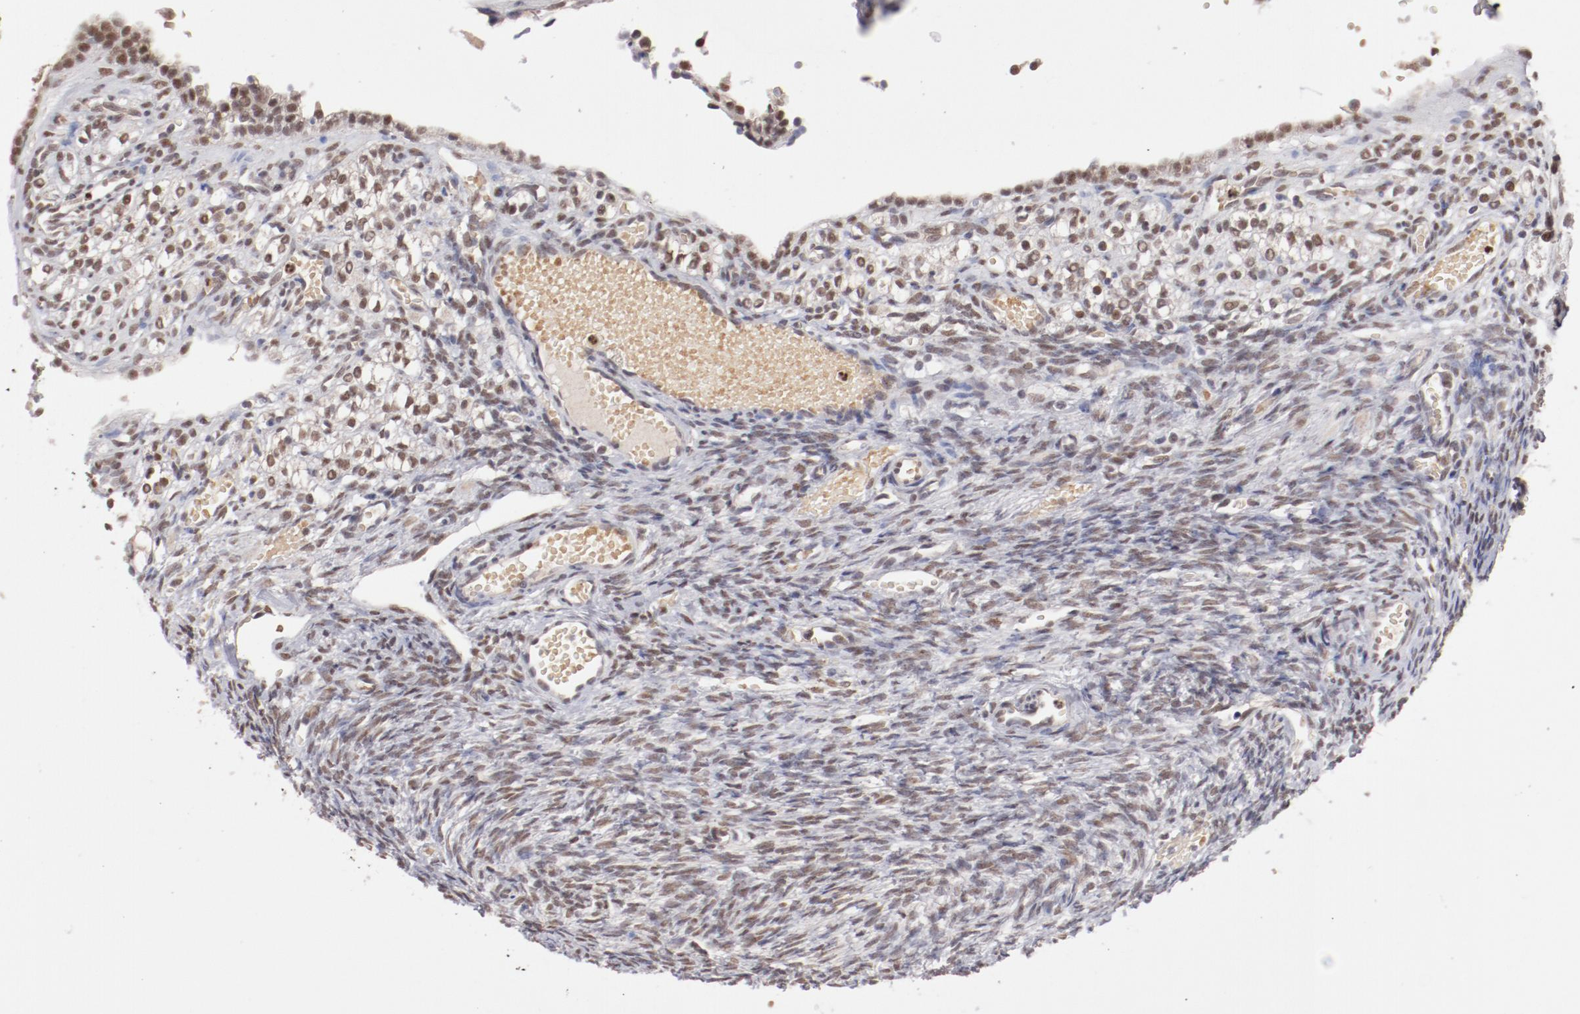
{"staining": {"intensity": "moderate", "quantity": "25%-75%", "location": "nuclear"}, "tissue": "ovary", "cell_type": "Ovarian stroma cells", "image_type": "normal", "snomed": [{"axis": "morphology", "description": "Normal tissue, NOS"}, {"axis": "topography", "description": "Ovary"}], "caption": "Protein staining reveals moderate nuclear positivity in about 25%-75% of ovarian stroma cells in unremarkable ovary.", "gene": "NFE2", "patient": {"sex": "female", "age": 35}}